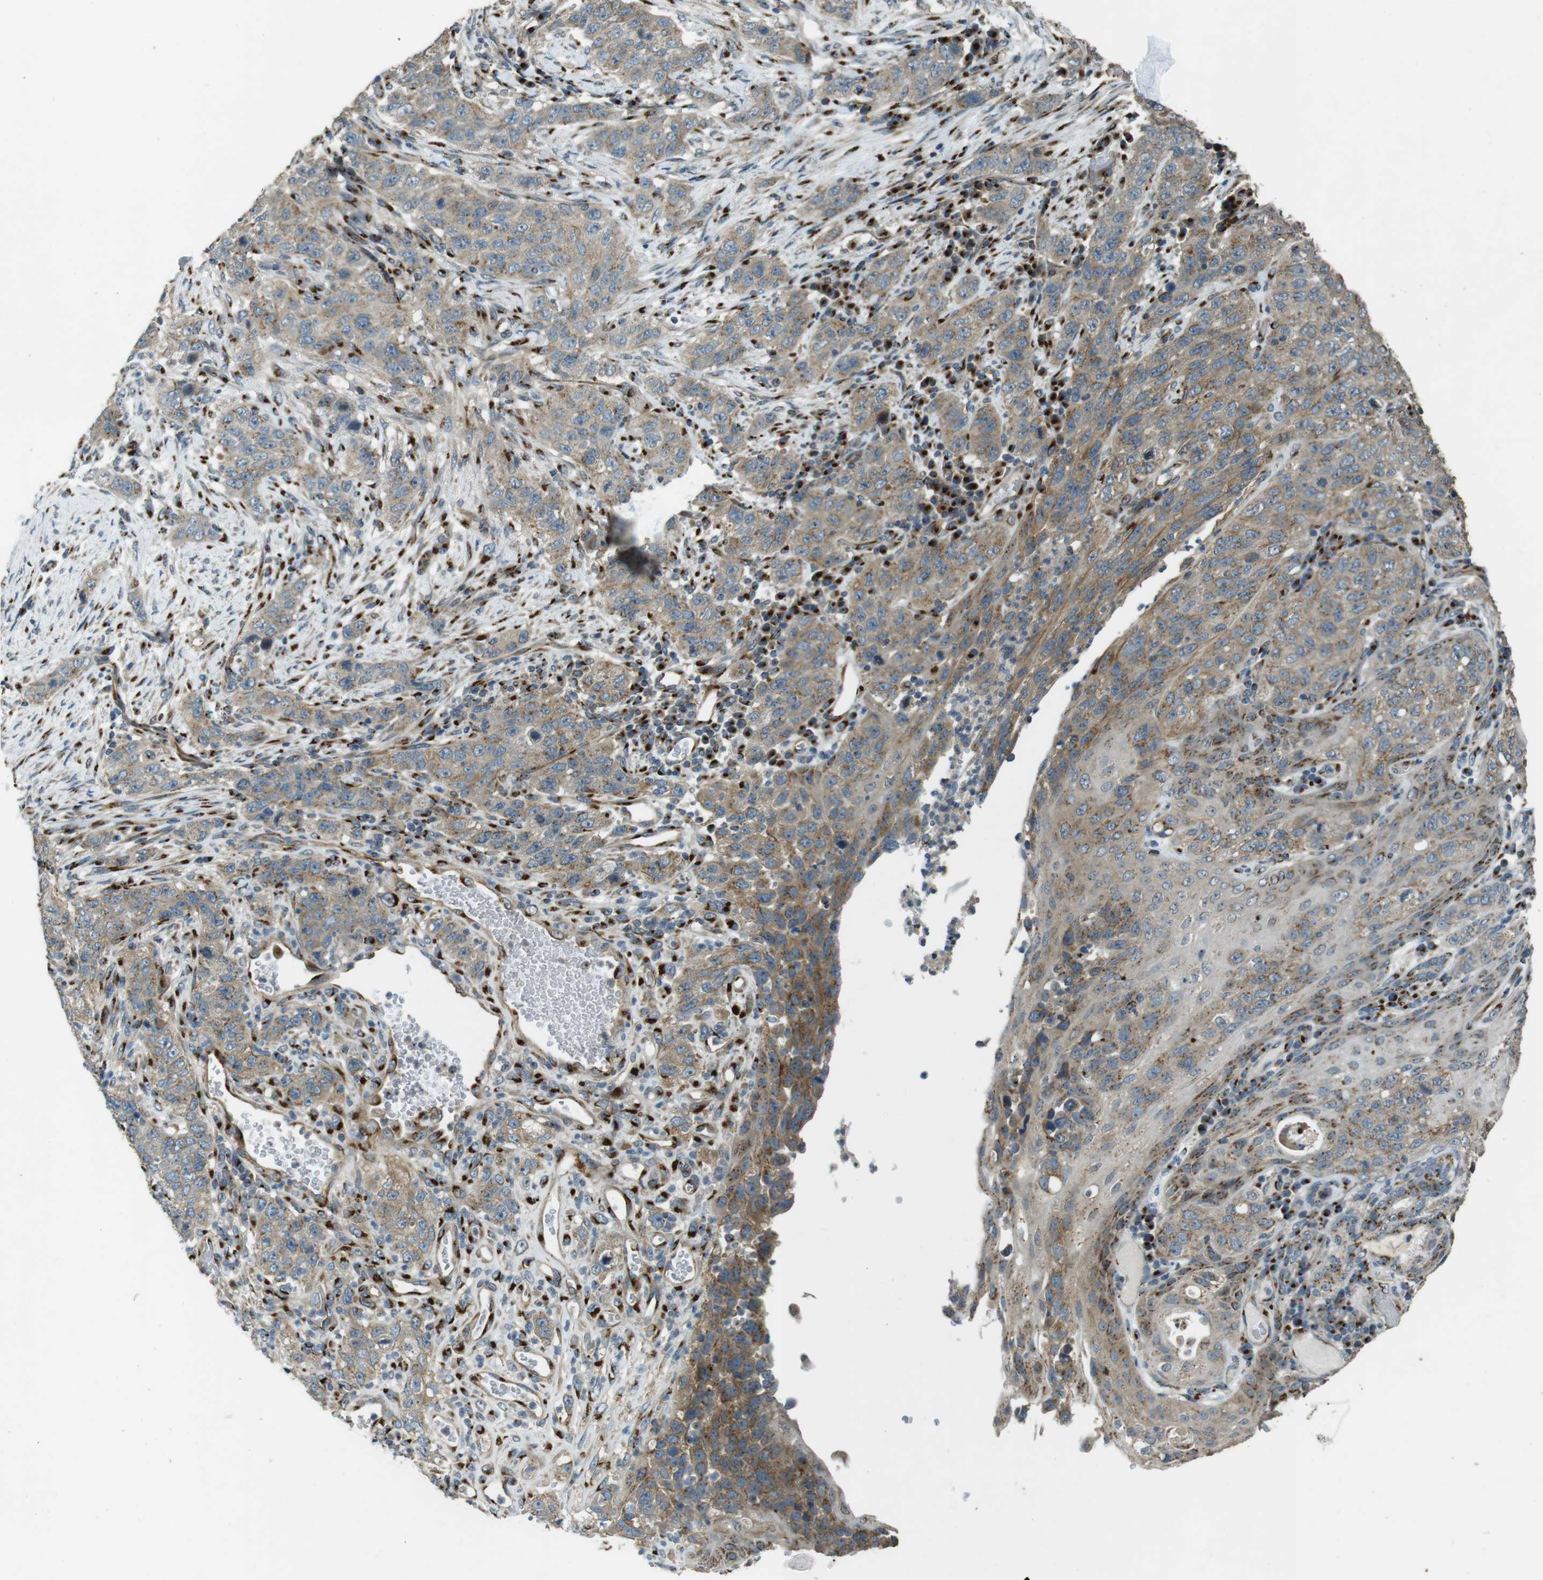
{"staining": {"intensity": "weak", "quantity": ">75%", "location": "cytoplasmic/membranous"}, "tissue": "stomach cancer", "cell_type": "Tumor cells", "image_type": "cancer", "snomed": [{"axis": "morphology", "description": "Adenocarcinoma, NOS"}, {"axis": "topography", "description": "Stomach"}], "caption": "Stomach cancer stained for a protein reveals weak cytoplasmic/membranous positivity in tumor cells.", "gene": "TMEM115", "patient": {"sex": "male", "age": 48}}